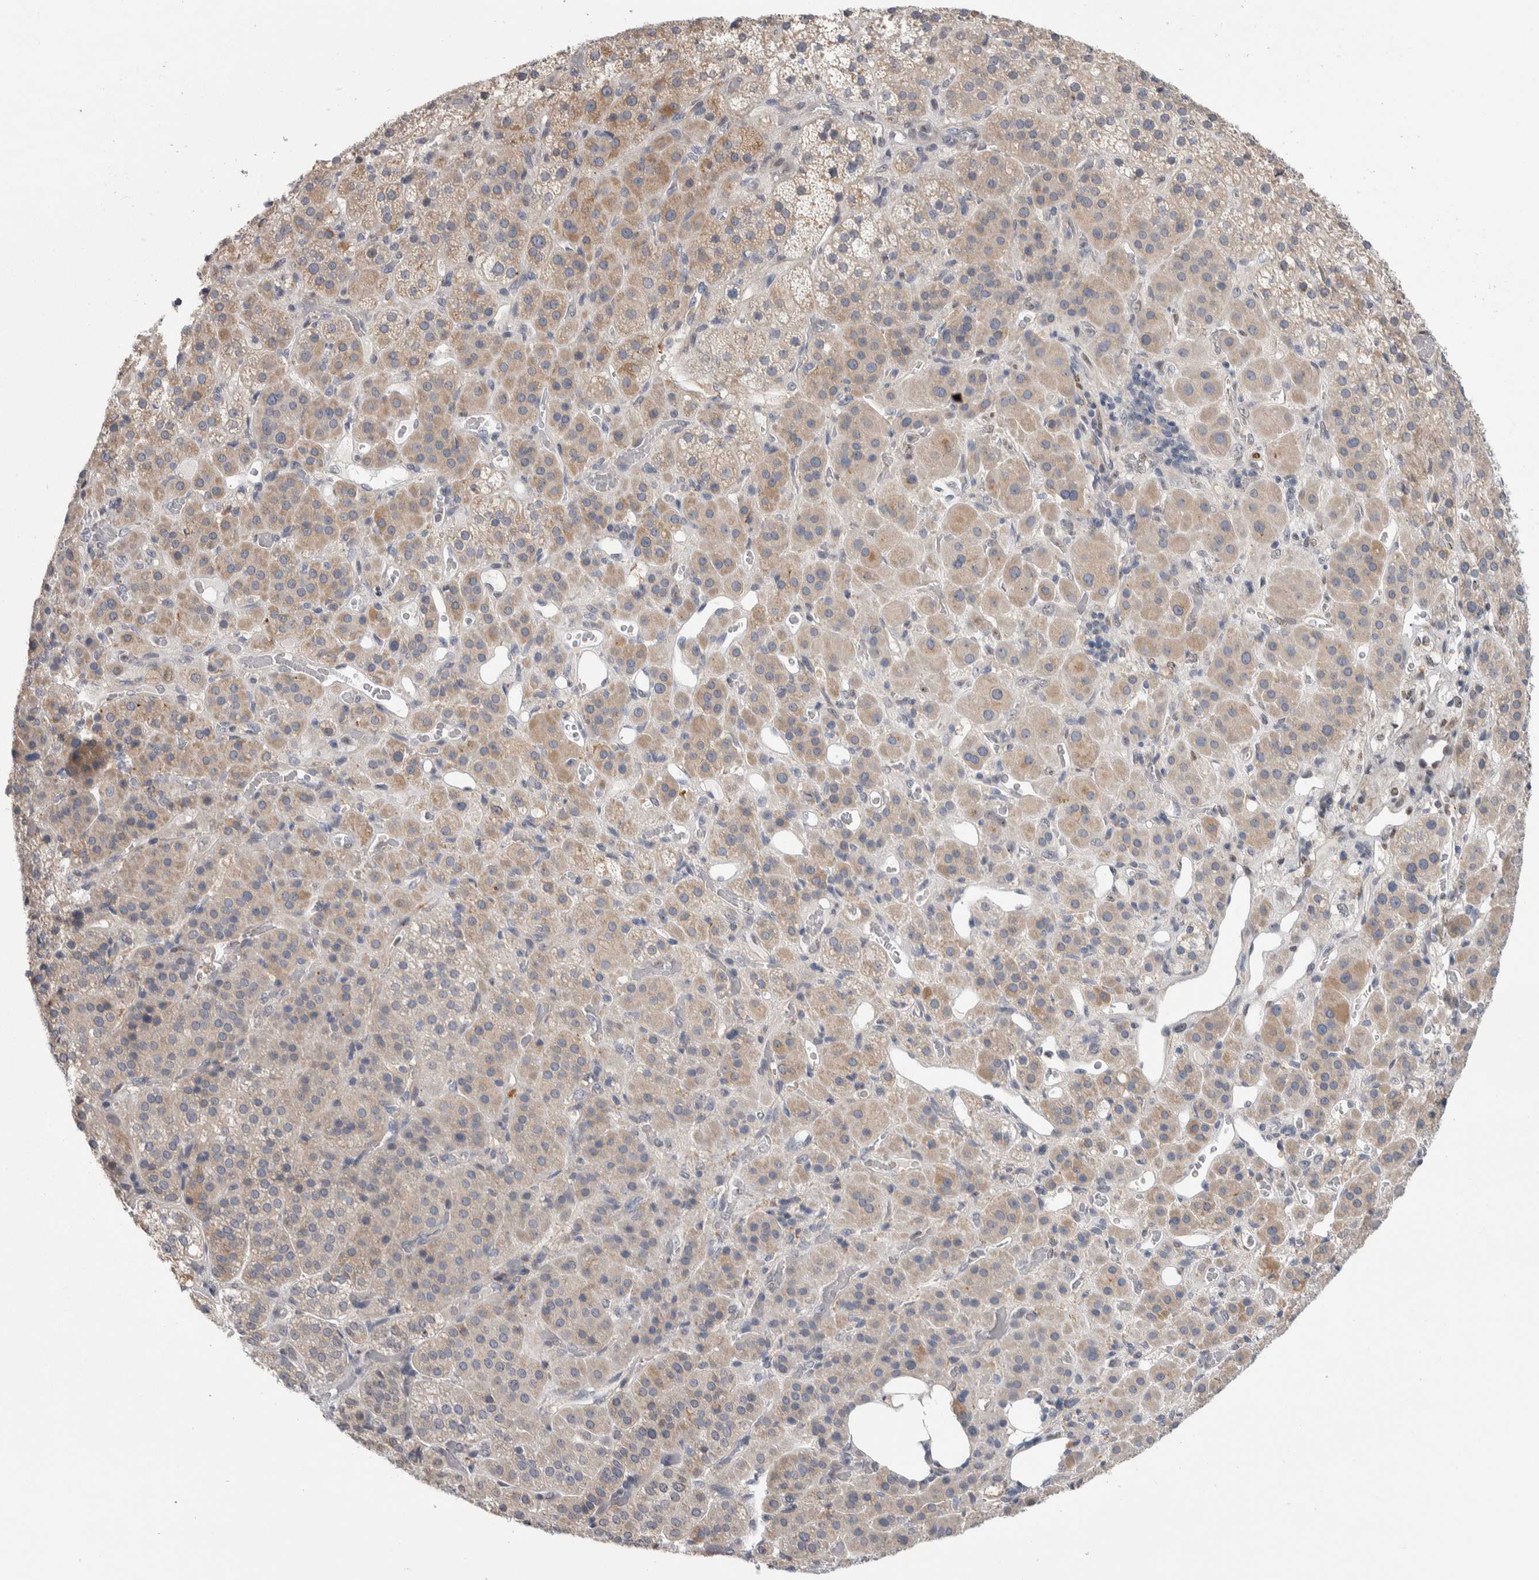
{"staining": {"intensity": "moderate", "quantity": "<25%", "location": "cytoplasmic/membranous,nuclear"}, "tissue": "adrenal gland", "cell_type": "Glandular cells", "image_type": "normal", "snomed": [{"axis": "morphology", "description": "Normal tissue, NOS"}, {"axis": "topography", "description": "Adrenal gland"}], "caption": "The immunohistochemical stain shows moderate cytoplasmic/membranous,nuclear positivity in glandular cells of normal adrenal gland.", "gene": "TAX1BP1", "patient": {"sex": "male", "age": 57}}